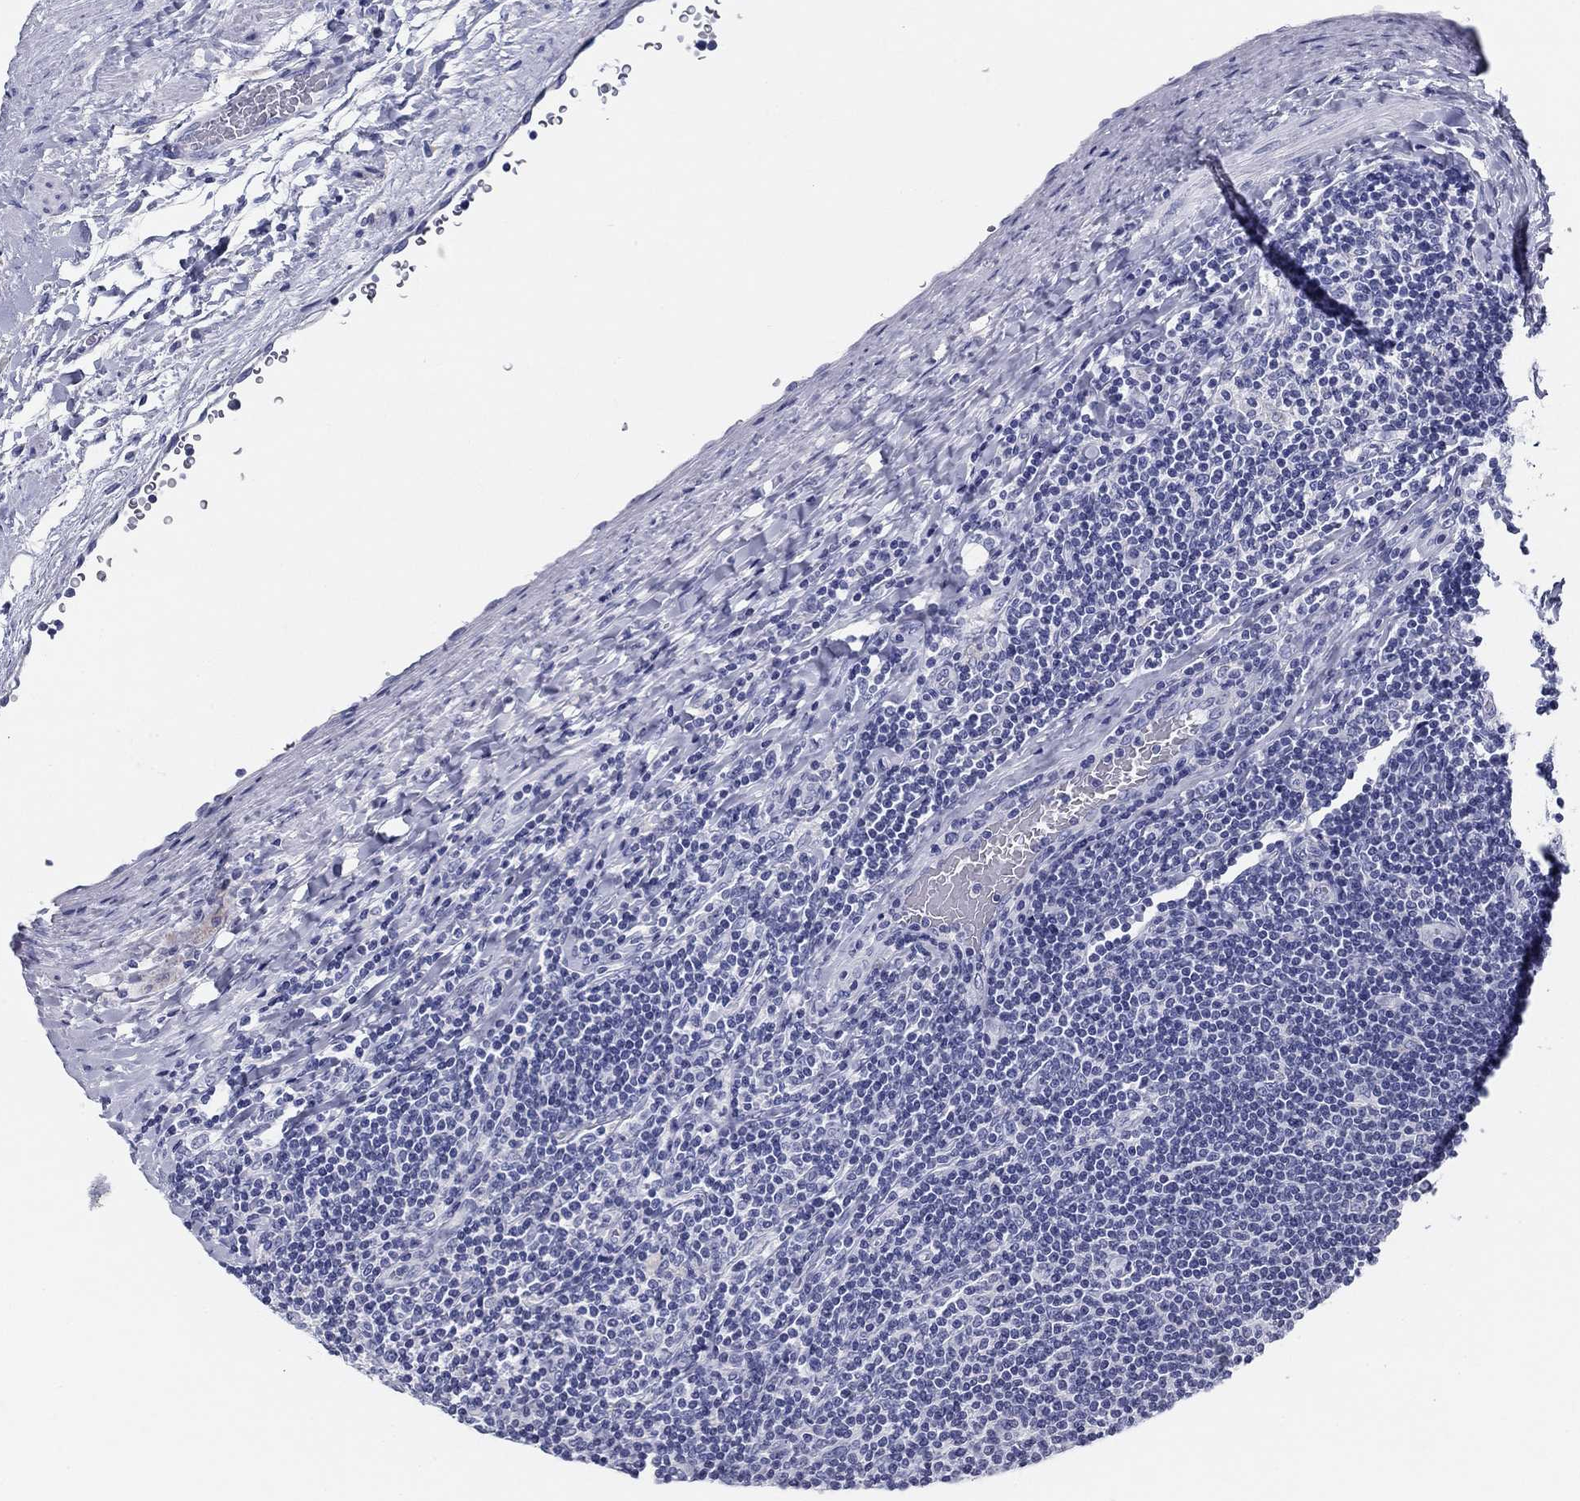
{"staining": {"intensity": "negative", "quantity": "none", "location": "none"}, "tissue": "lymphoma", "cell_type": "Tumor cells", "image_type": "cancer", "snomed": [{"axis": "morphology", "description": "Hodgkin's disease, NOS"}, {"axis": "topography", "description": "Lymph node"}], "caption": "High power microscopy histopathology image of an IHC image of Hodgkin's disease, revealing no significant positivity in tumor cells.", "gene": "UPB1", "patient": {"sex": "male", "age": 40}}